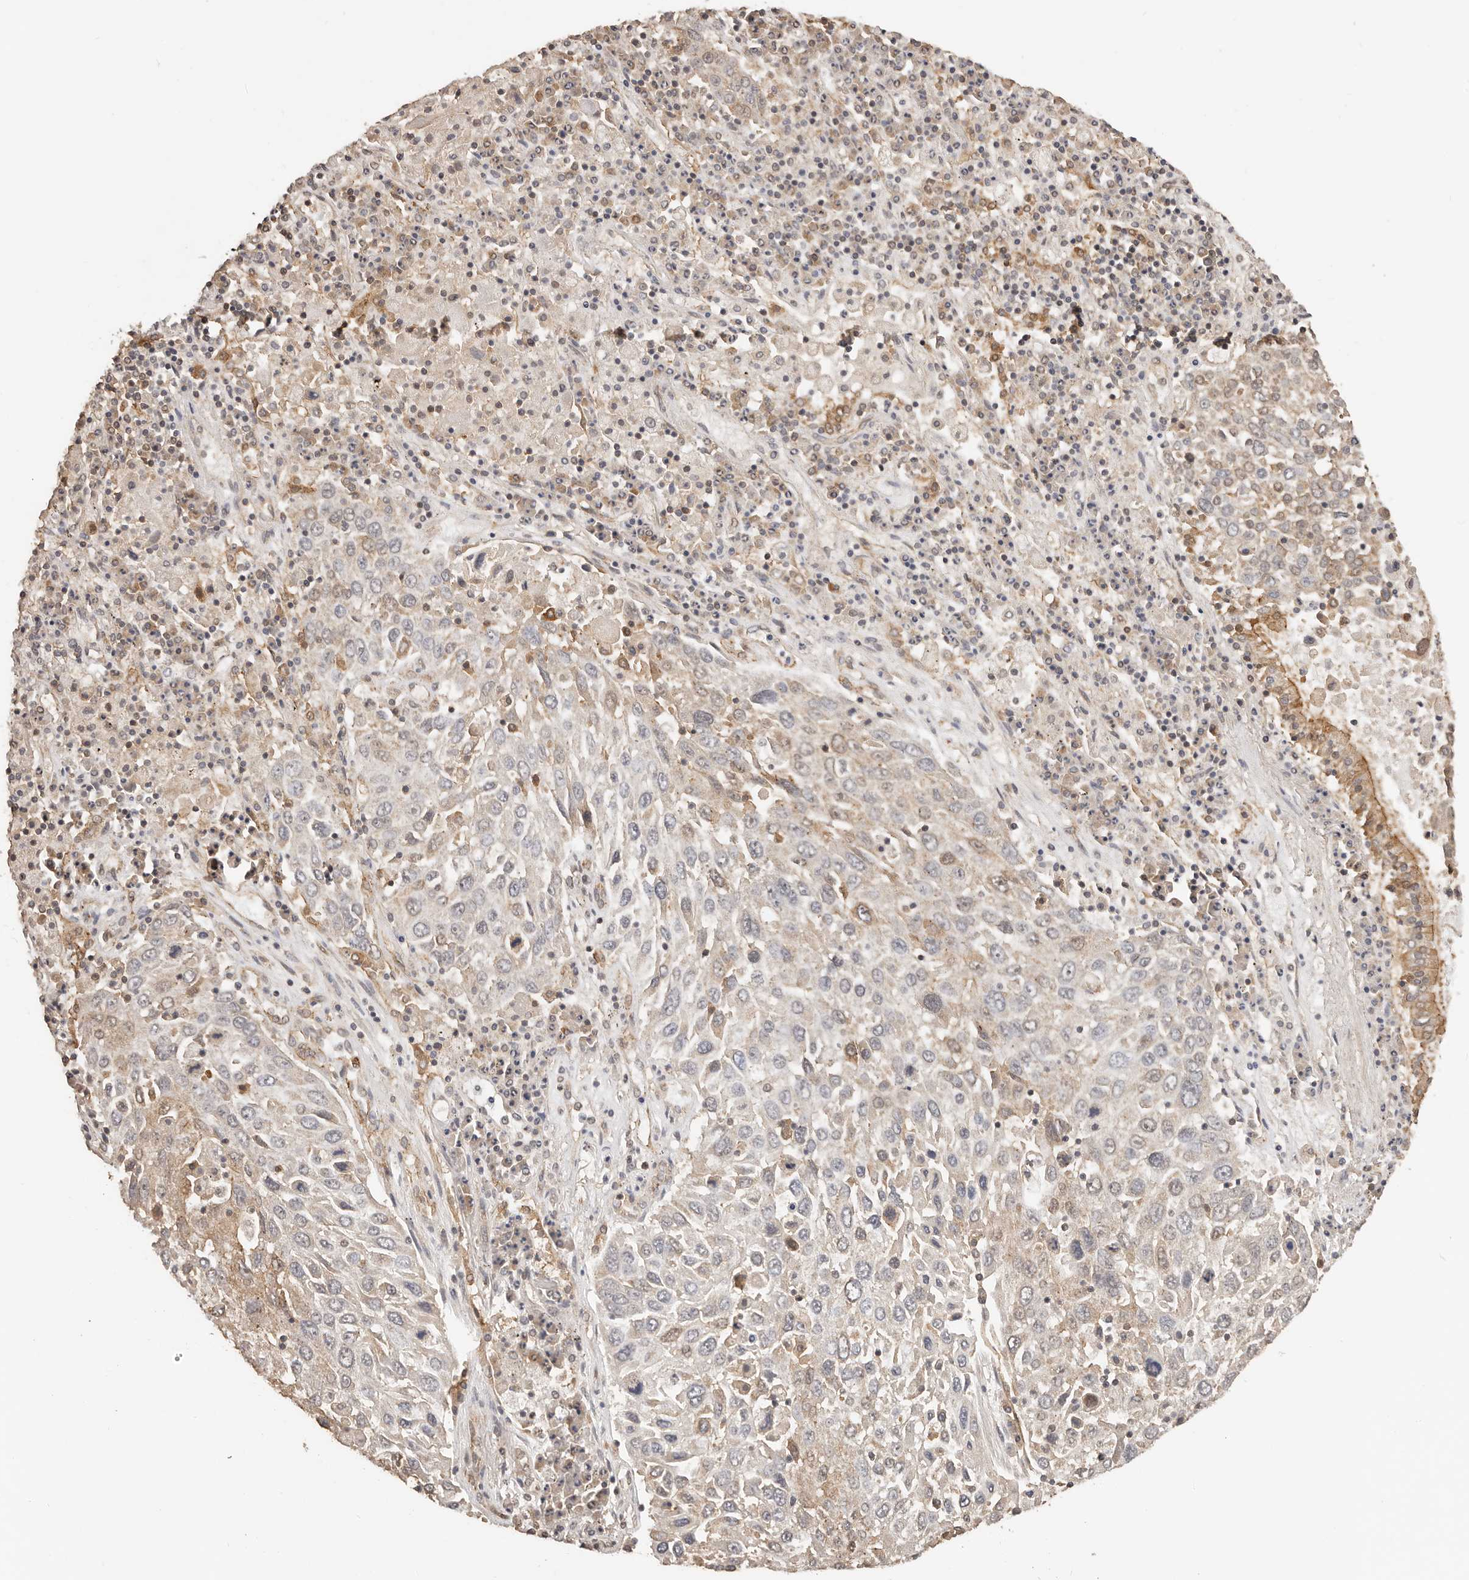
{"staining": {"intensity": "negative", "quantity": "none", "location": "none"}, "tissue": "lung cancer", "cell_type": "Tumor cells", "image_type": "cancer", "snomed": [{"axis": "morphology", "description": "Squamous cell carcinoma, NOS"}, {"axis": "topography", "description": "Lung"}], "caption": "Tumor cells are negative for protein expression in human lung cancer. (Stains: DAB (3,3'-diaminobenzidine) immunohistochemistry with hematoxylin counter stain, Microscopy: brightfield microscopy at high magnification).", "gene": "AFDN", "patient": {"sex": "male", "age": 65}}